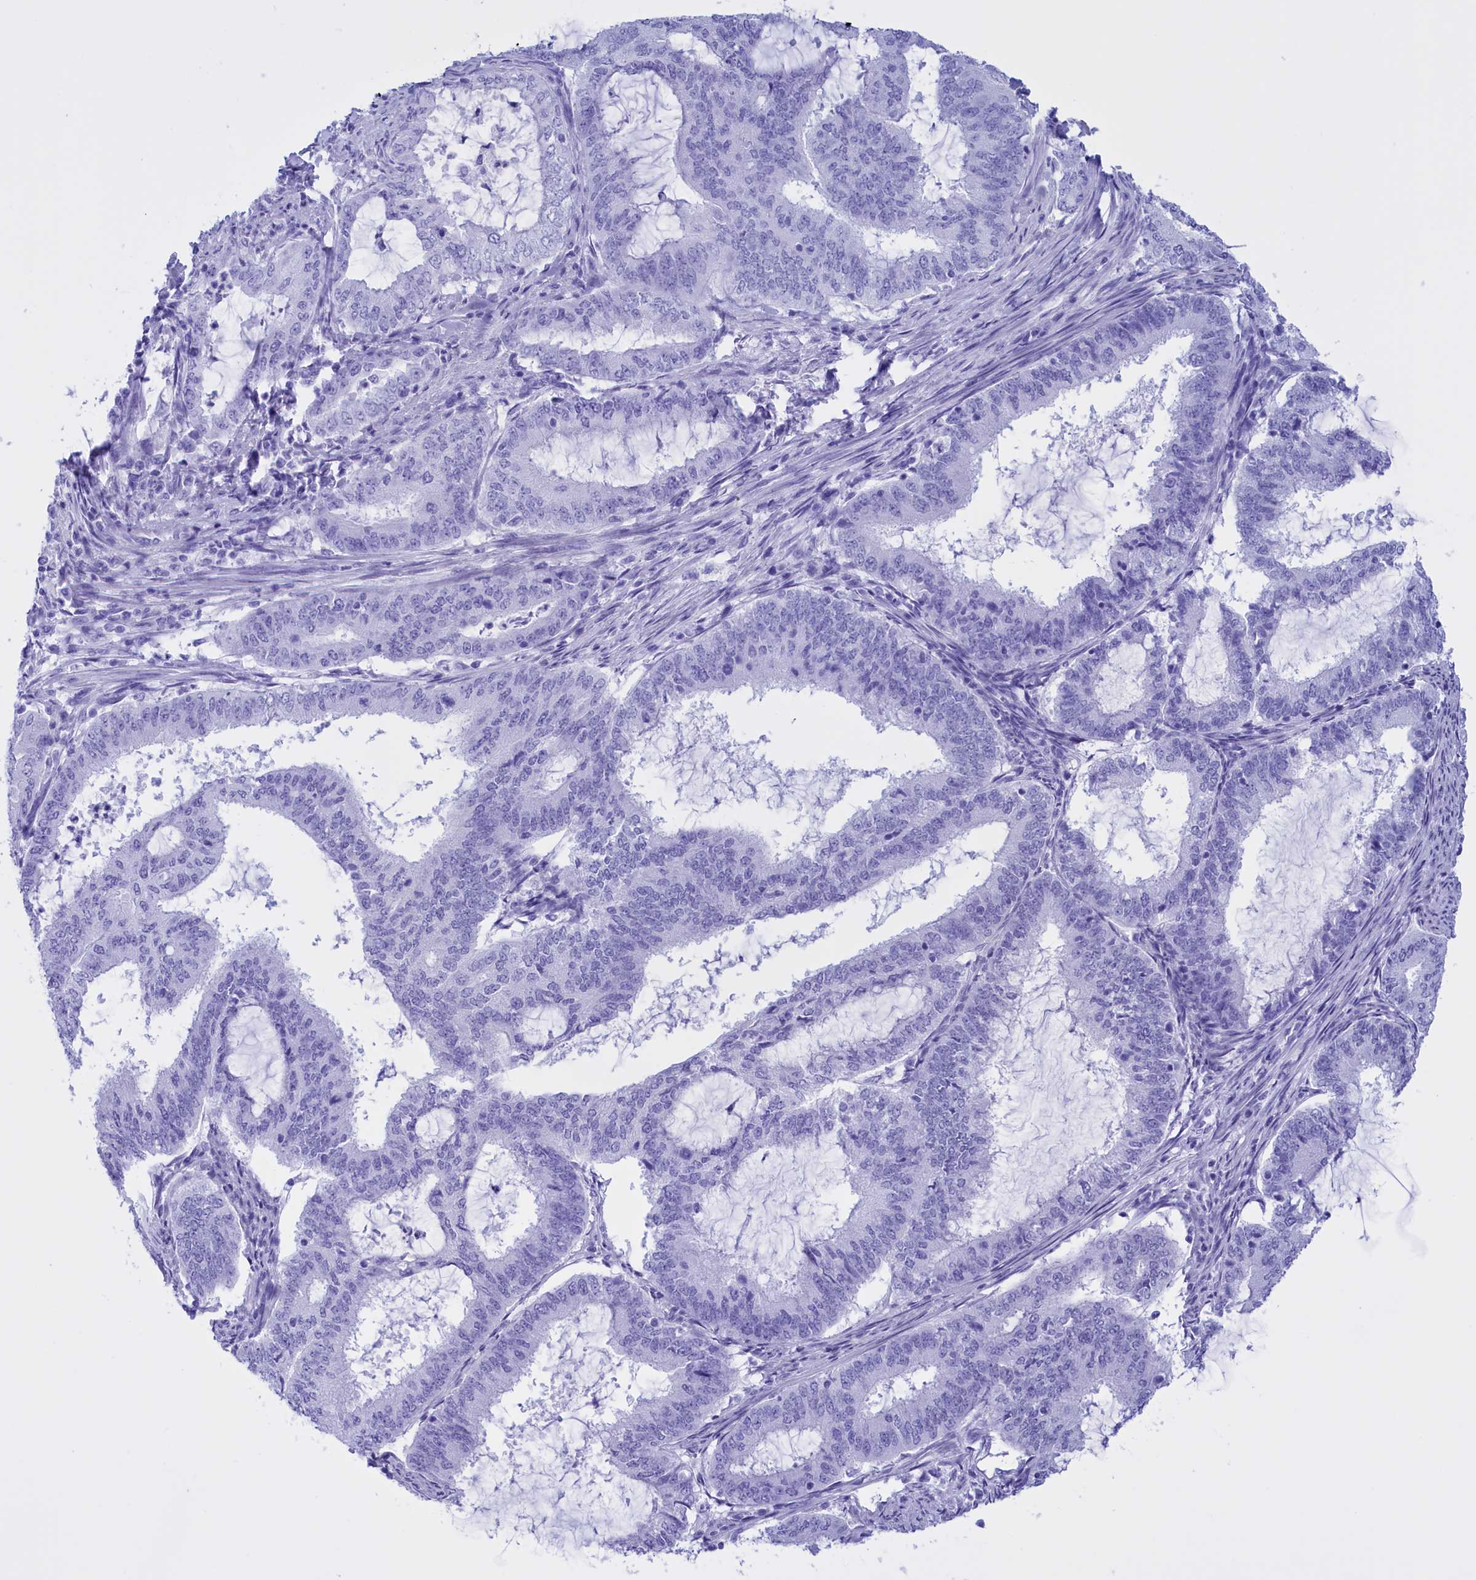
{"staining": {"intensity": "negative", "quantity": "none", "location": "none"}, "tissue": "endometrial cancer", "cell_type": "Tumor cells", "image_type": "cancer", "snomed": [{"axis": "morphology", "description": "Adenocarcinoma, NOS"}, {"axis": "topography", "description": "Endometrium"}], "caption": "DAB (3,3'-diaminobenzidine) immunohistochemical staining of endometrial cancer exhibits no significant positivity in tumor cells.", "gene": "BRI3", "patient": {"sex": "female", "age": 51}}